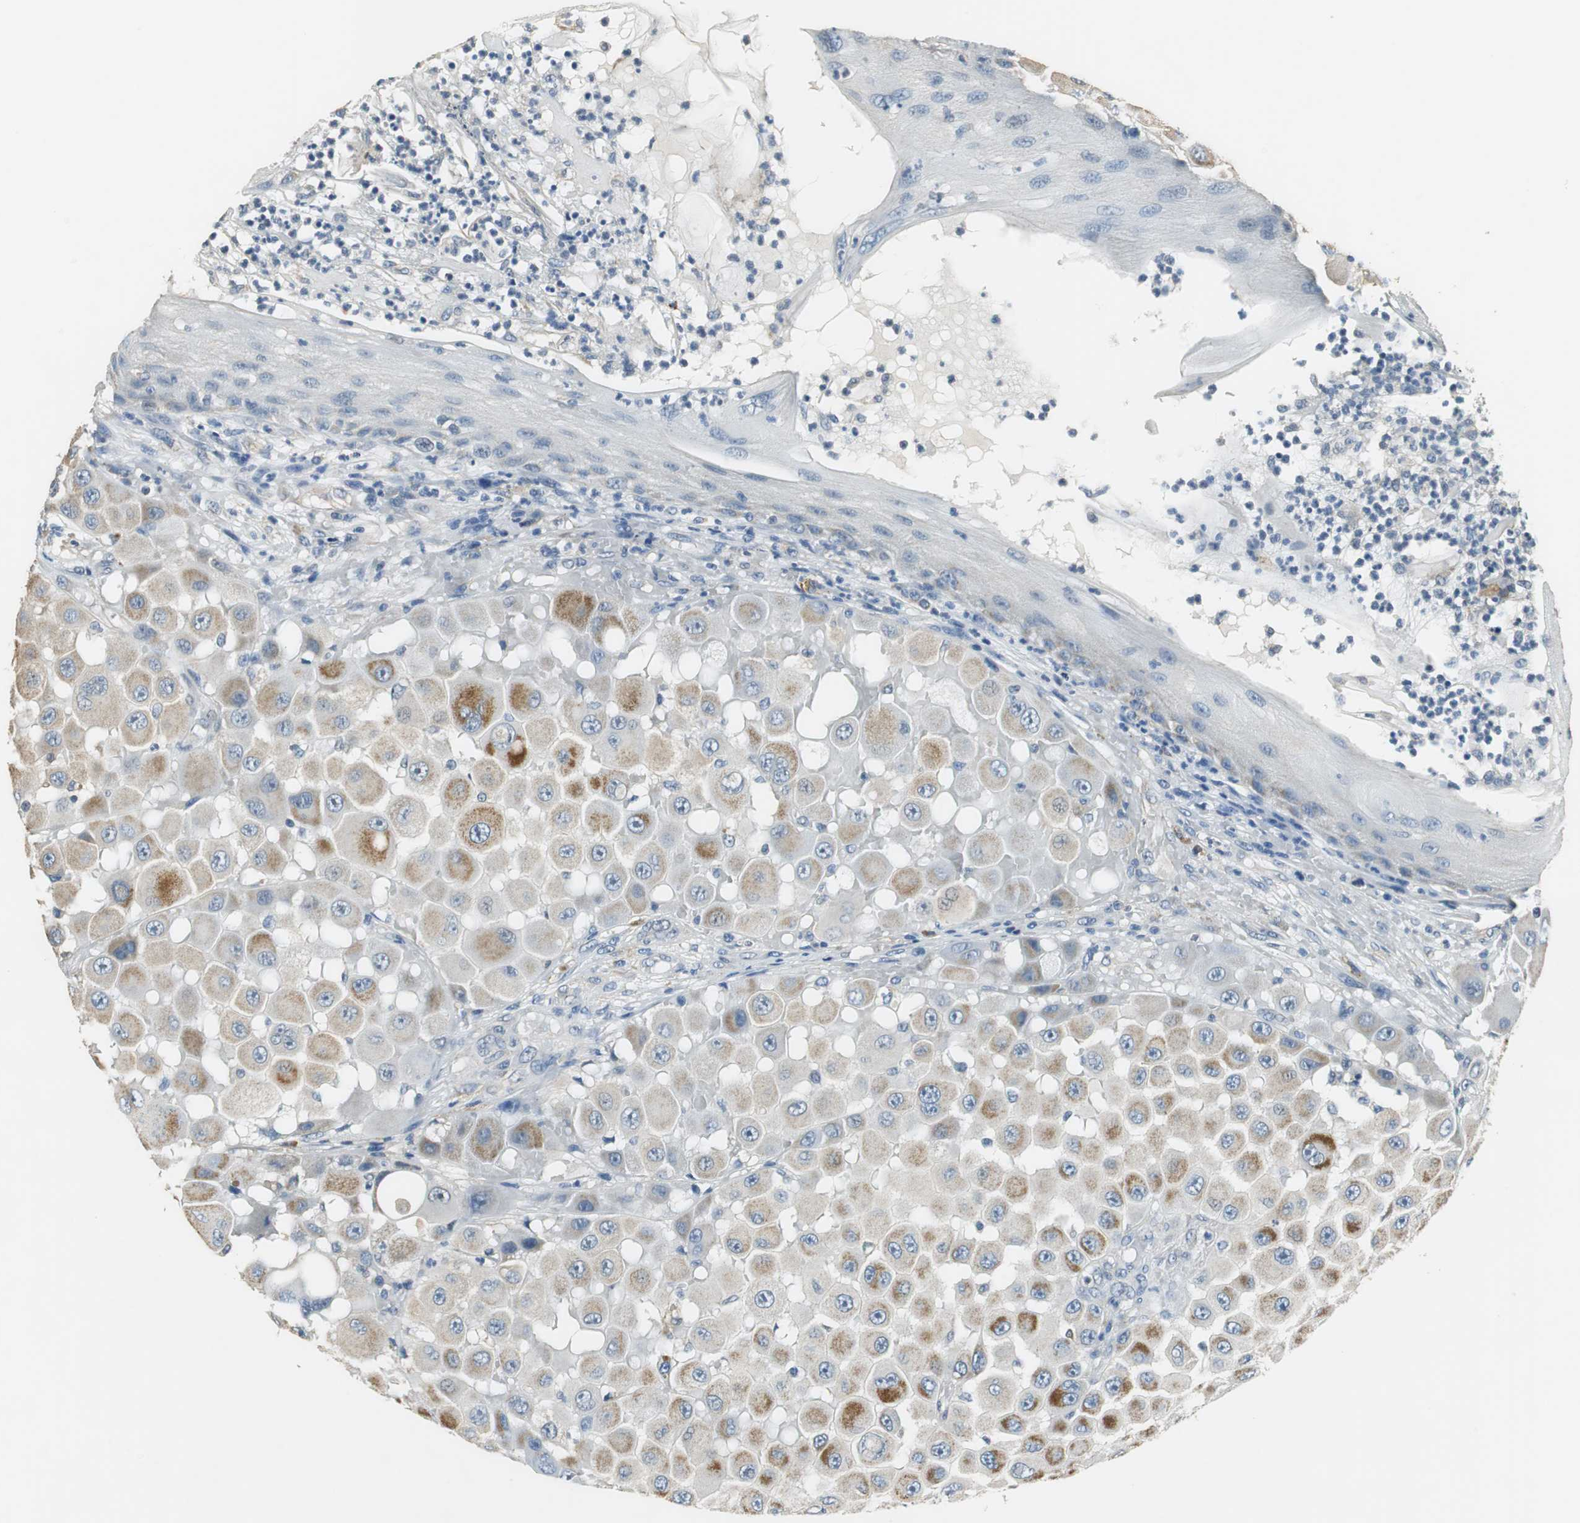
{"staining": {"intensity": "moderate", "quantity": "<25%", "location": "cytoplasmic/membranous"}, "tissue": "melanoma", "cell_type": "Tumor cells", "image_type": "cancer", "snomed": [{"axis": "morphology", "description": "Malignant melanoma, NOS"}, {"axis": "topography", "description": "Skin"}], "caption": "Brown immunohistochemical staining in melanoma reveals moderate cytoplasmic/membranous positivity in approximately <25% of tumor cells.", "gene": "ALDH4A1", "patient": {"sex": "female", "age": 81}}